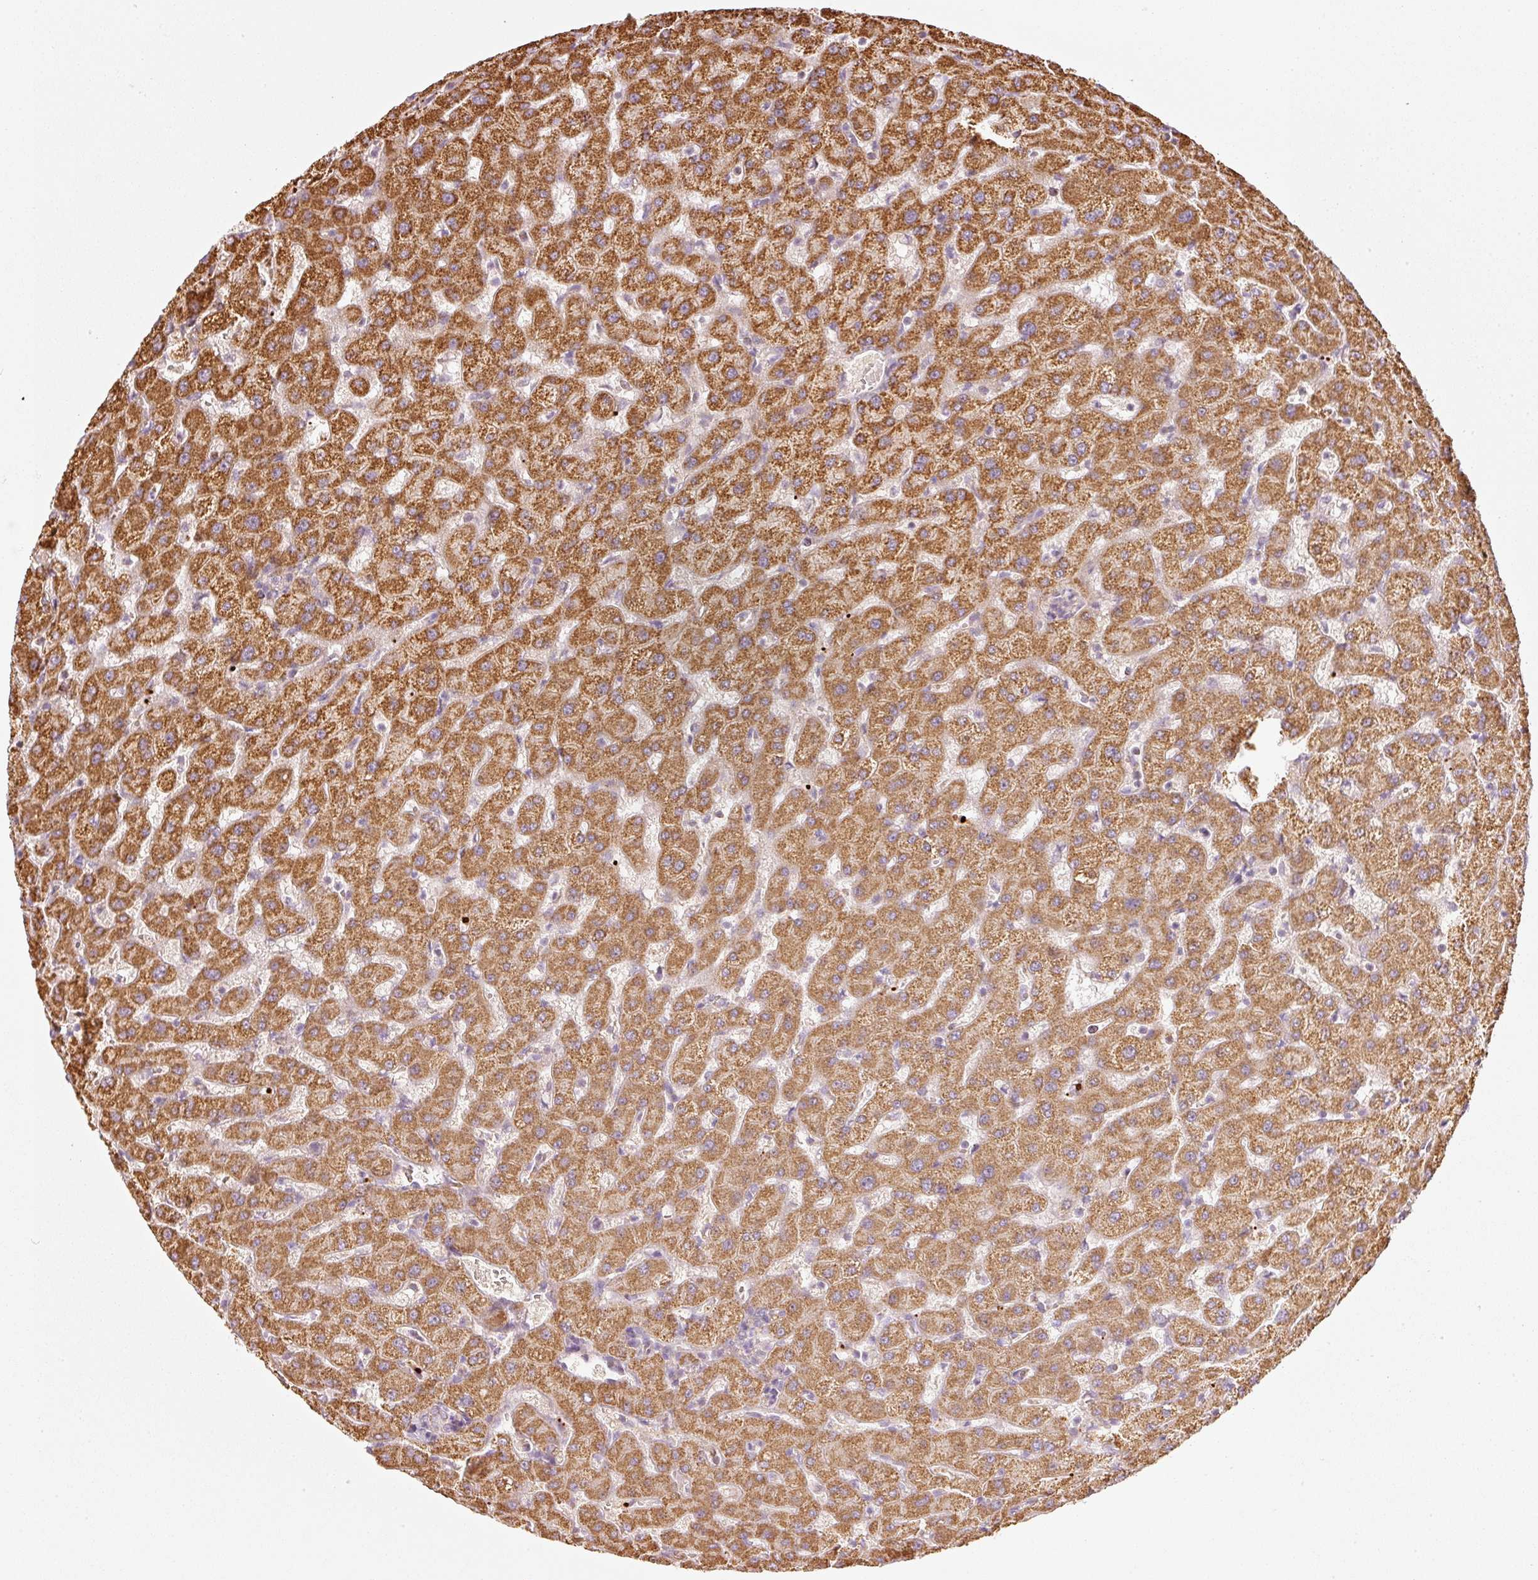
{"staining": {"intensity": "negative", "quantity": "none", "location": "none"}, "tissue": "liver", "cell_type": "Cholangiocytes", "image_type": "normal", "snomed": [{"axis": "morphology", "description": "Normal tissue, NOS"}, {"axis": "topography", "description": "Liver"}], "caption": "Immunohistochemistry image of benign liver: liver stained with DAB exhibits no significant protein positivity in cholangiocytes.", "gene": "C17orf98", "patient": {"sex": "female", "age": 63}}